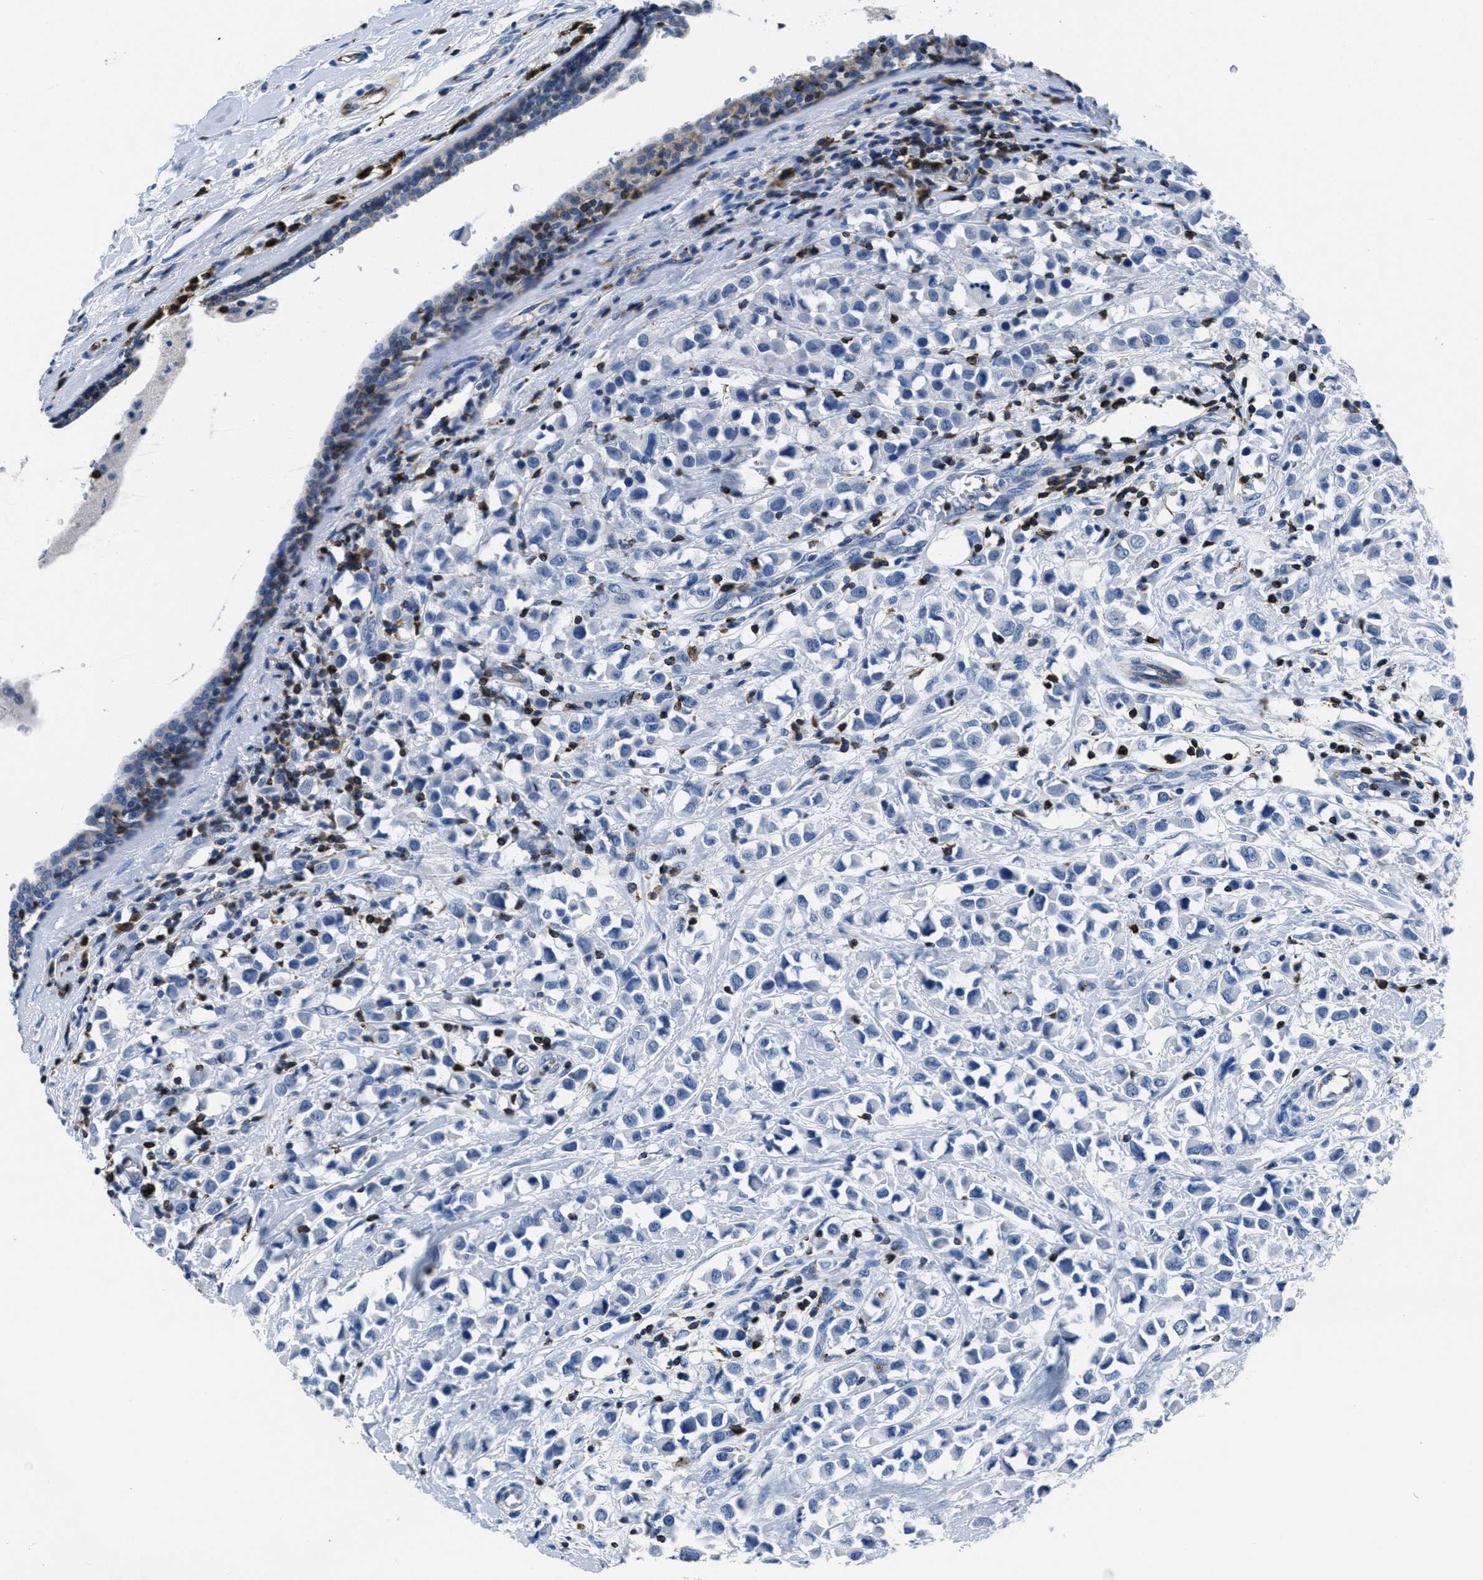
{"staining": {"intensity": "negative", "quantity": "none", "location": "none"}, "tissue": "breast cancer", "cell_type": "Tumor cells", "image_type": "cancer", "snomed": [{"axis": "morphology", "description": "Duct carcinoma"}, {"axis": "topography", "description": "Breast"}], "caption": "Tumor cells show no significant expression in breast cancer.", "gene": "ITGA3", "patient": {"sex": "female", "age": 61}}